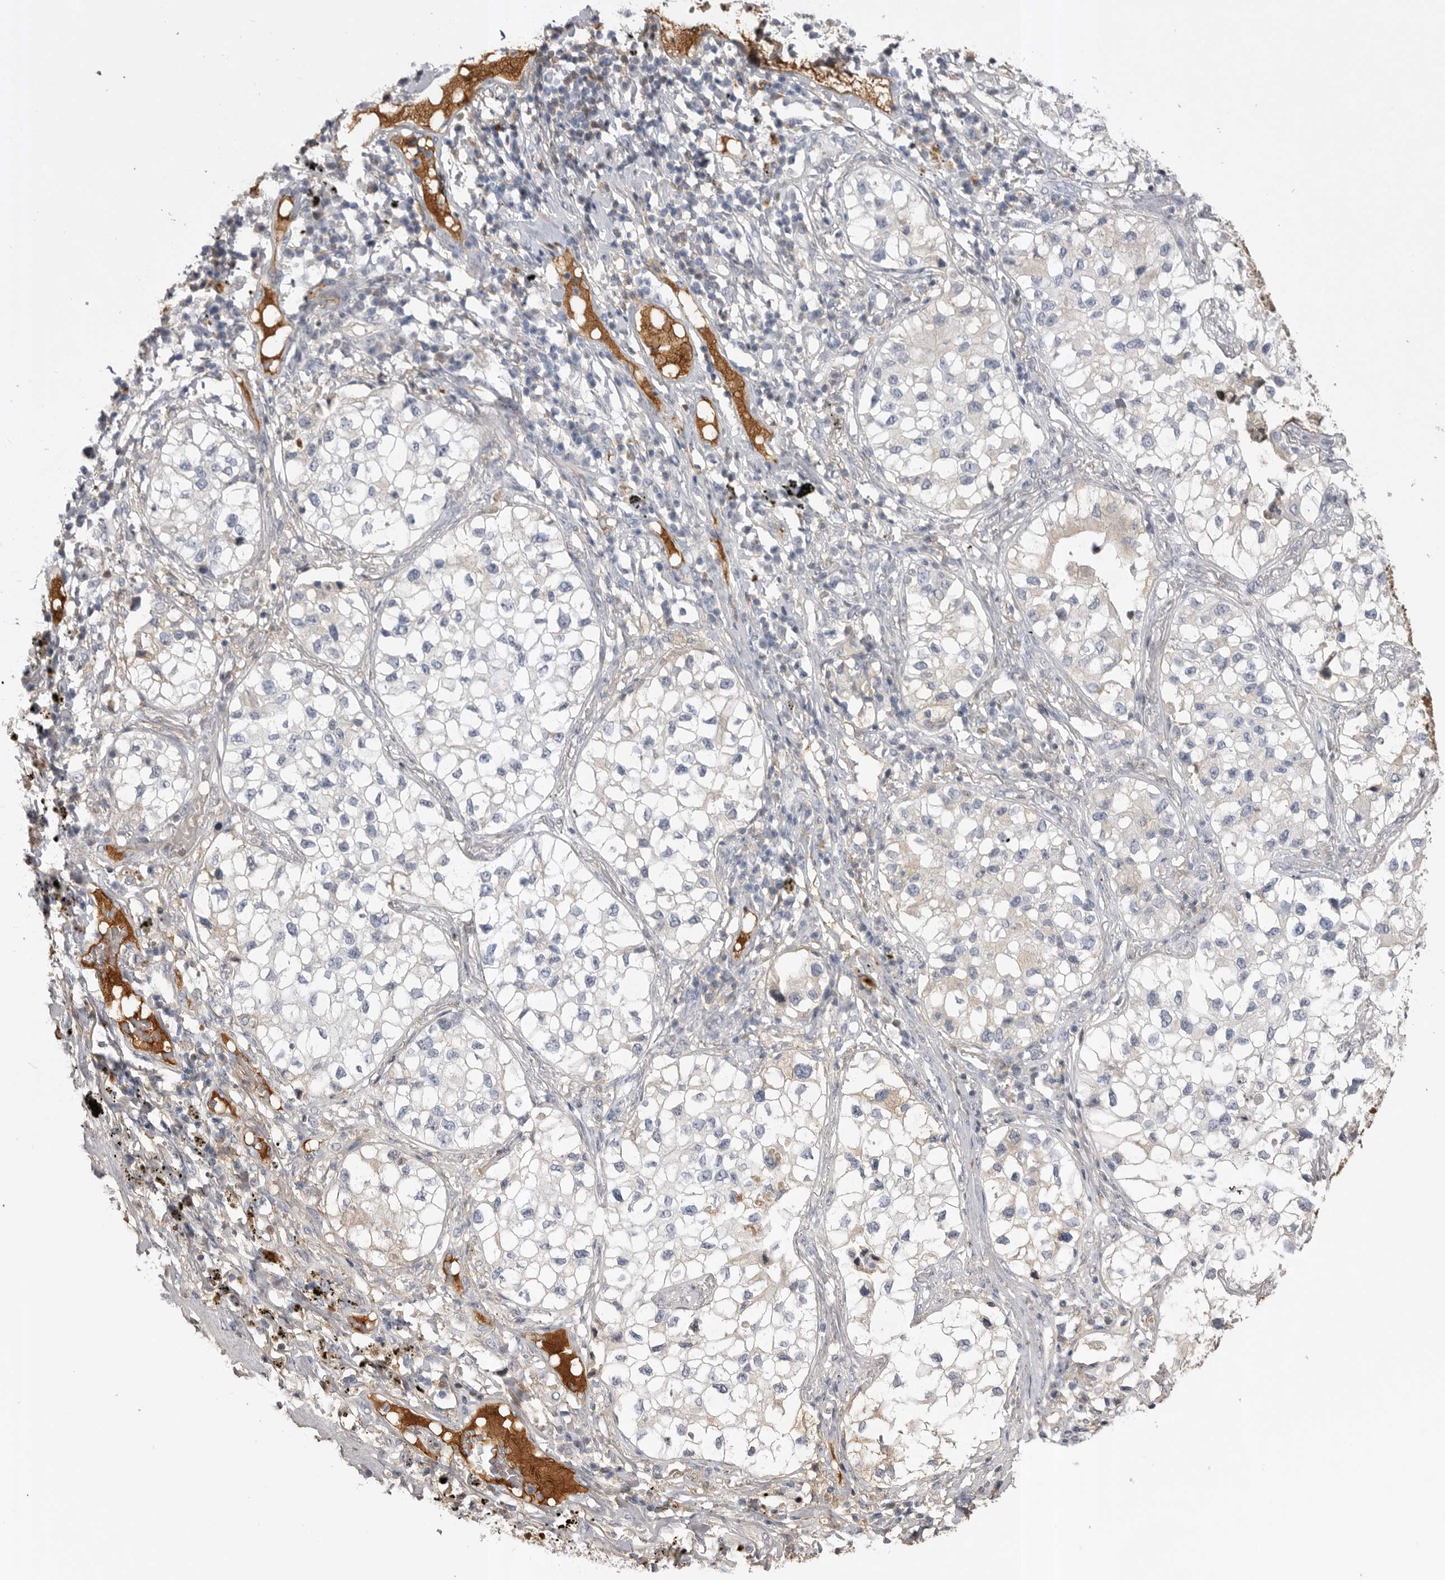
{"staining": {"intensity": "negative", "quantity": "none", "location": "none"}, "tissue": "lung cancer", "cell_type": "Tumor cells", "image_type": "cancer", "snomed": [{"axis": "morphology", "description": "Adenocarcinoma, NOS"}, {"axis": "topography", "description": "Lung"}], "caption": "An immunohistochemistry micrograph of lung cancer (adenocarcinoma) is shown. There is no staining in tumor cells of lung cancer (adenocarcinoma).", "gene": "AHSG", "patient": {"sex": "male", "age": 63}}